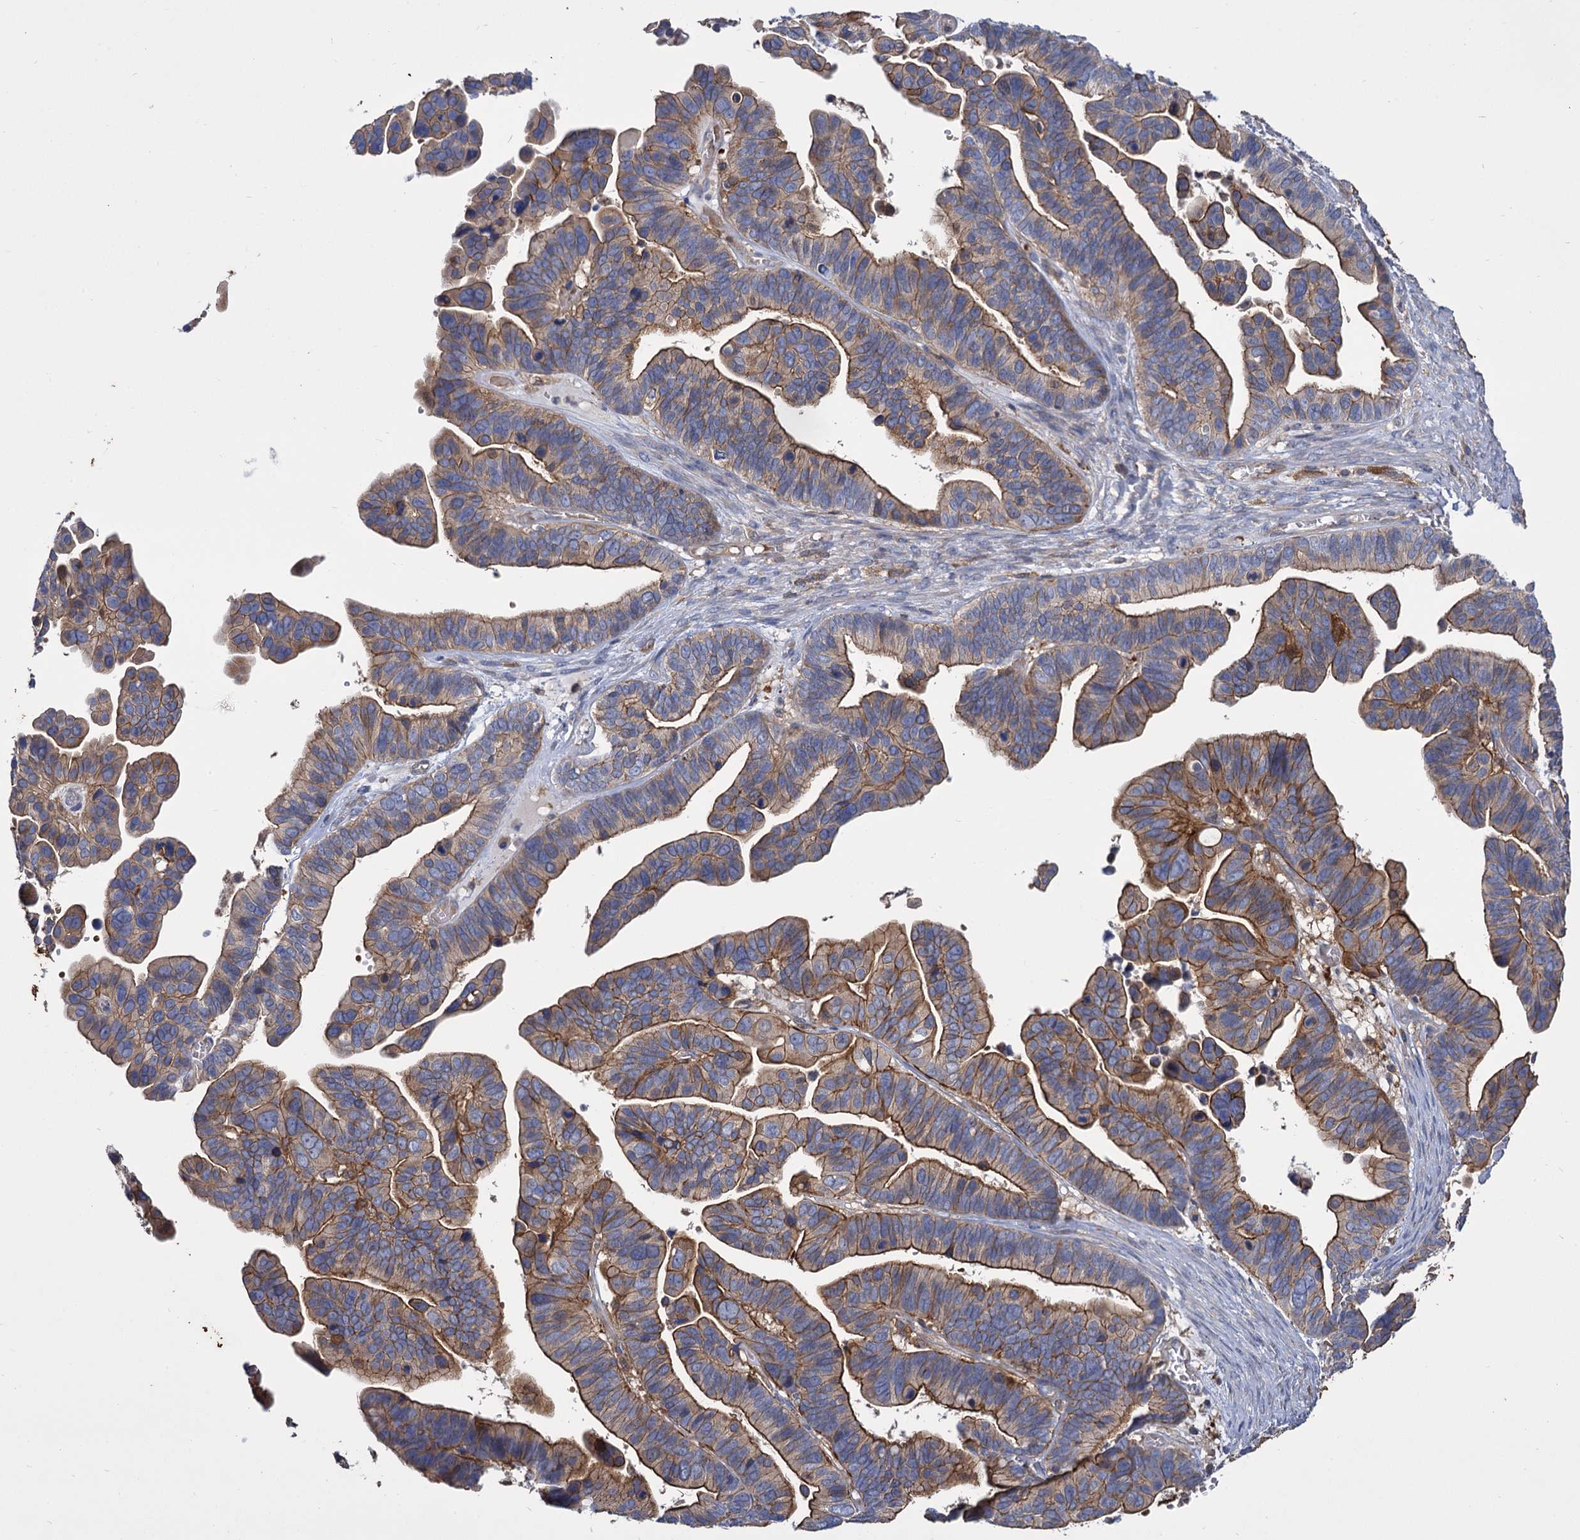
{"staining": {"intensity": "moderate", "quantity": ">75%", "location": "cytoplasmic/membranous"}, "tissue": "ovarian cancer", "cell_type": "Tumor cells", "image_type": "cancer", "snomed": [{"axis": "morphology", "description": "Cystadenocarcinoma, serous, NOS"}, {"axis": "topography", "description": "Ovary"}], "caption": "High-magnification brightfield microscopy of serous cystadenocarcinoma (ovarian) stained with DAB (3,3'-diaminobenzidine) (brown) and counterstained with hematoxylin (blue). tumor cells exhibit moderate cytoplasmic/membranous staining is seen in about>75% of cells. The protein is shown in brown color, while the nuclei are stained blue.", "gene": "GCLC", "patient": {"sex": "female", "age": 56}}